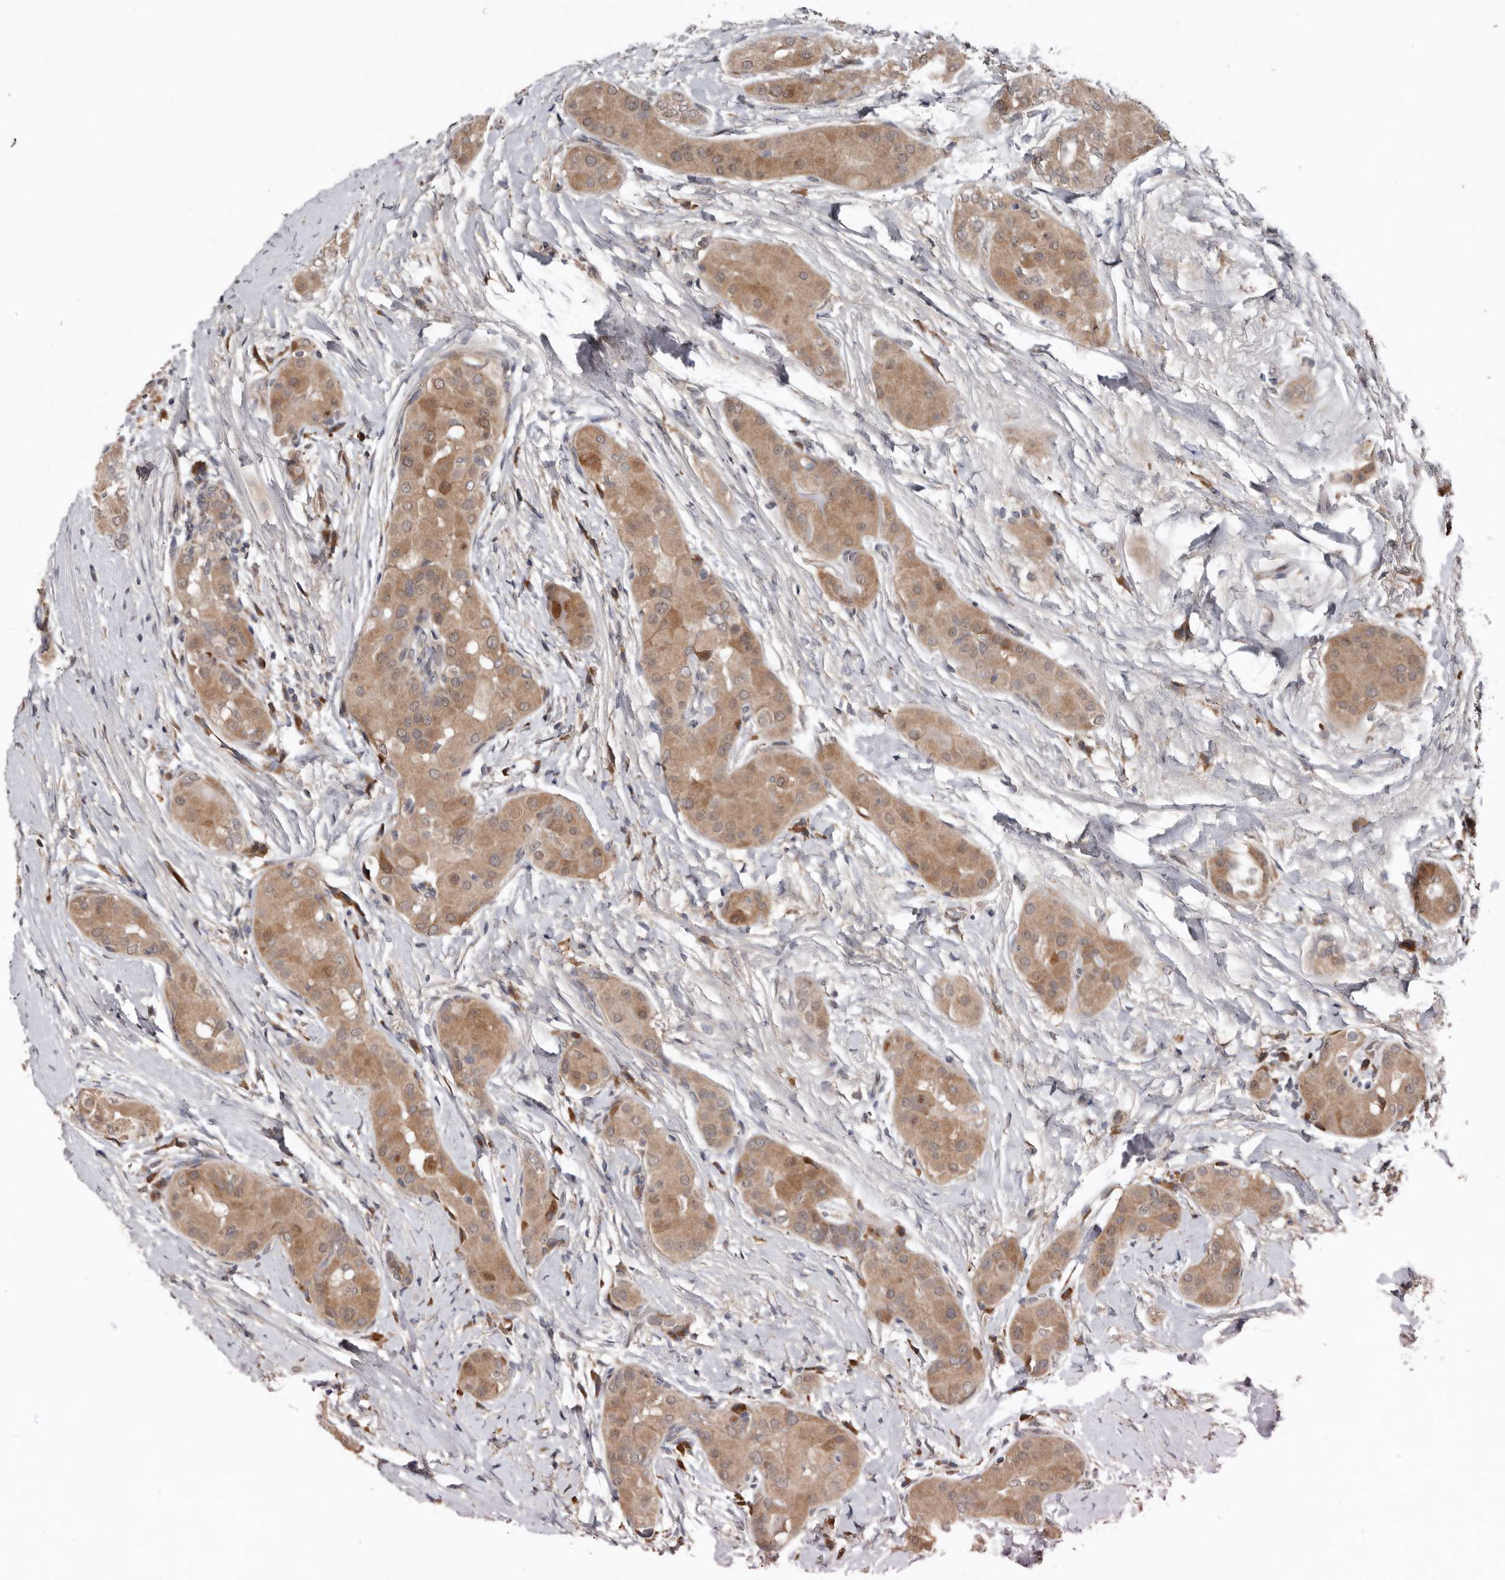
{"staining": {"intensity": "moderate", "quantity": ">75%", "location": "cytoplasmic/membranous"}, "tissue": "thyroid cancer", "cell_type": "Tumor cells", "image_type": "cancer", "snomed": [{"axis": "morphology", "description": "Papillary adenocarcinoma, NOS"}, {"axis": "topography", "description": "Thyroid gland"}], "caption": "Thyroid cancer (papillary adenocarcinoma) was stained to show a protein in brown. There is medium levels of moderate cytoplasmic/membranous expression in about >75% of tumor cells.", "gene": "CHML", "patient": {"sex": "male", "age": 33}}